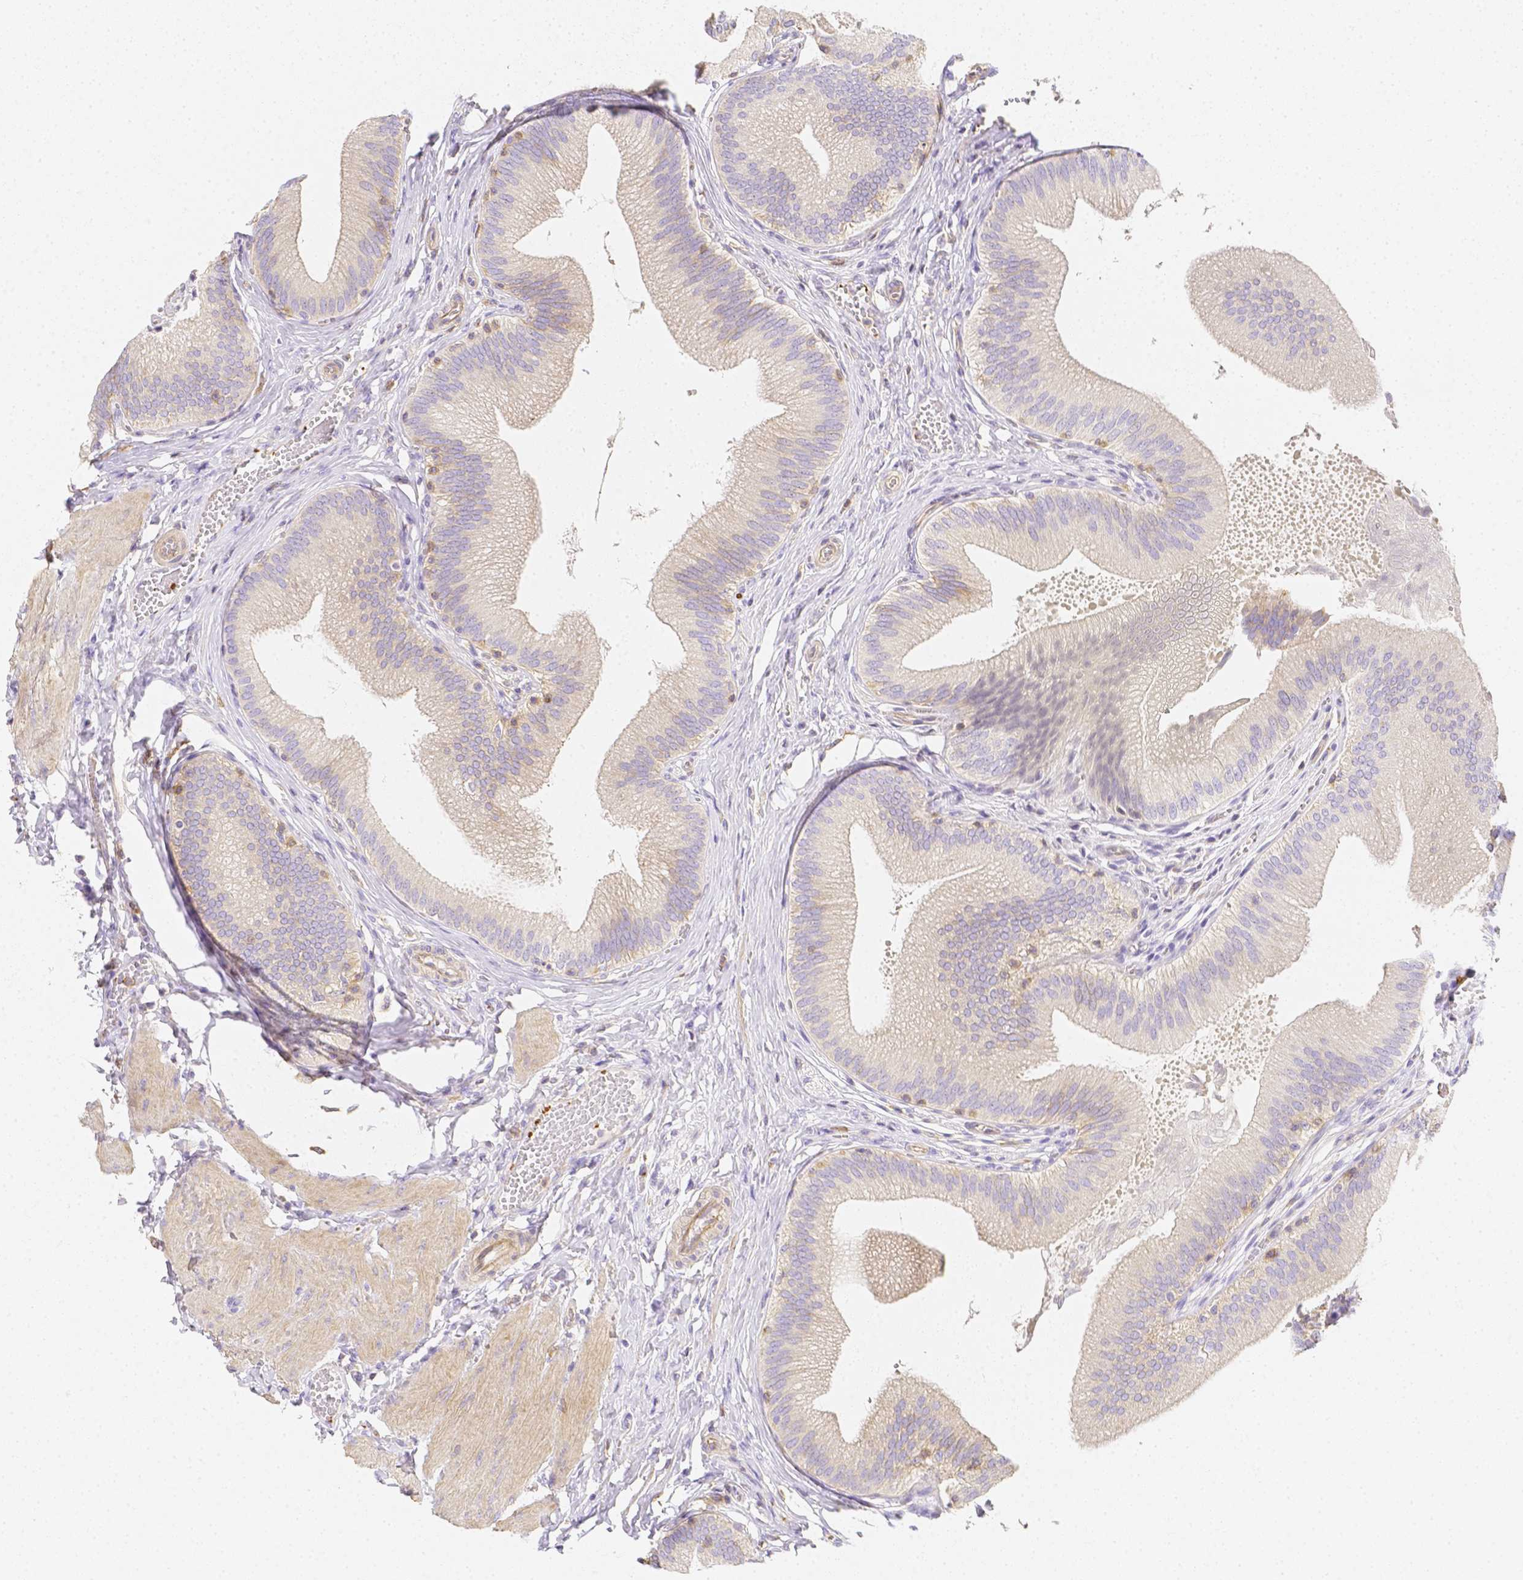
{"staining": {"intensity": "negative", "quantity": "none", "location": "none"}, "tissue": "gallbladder", "cell_type": "Glandular cells", "image_type": "normal", "snomed": [{"axis": "morphology", "description": "Normal tissue, NOS"}, {"axis": "topography", "description": "Gallbladder"}], "caption": "The immunohistochemistry photomicrograph has no significant staining in glandular cells of gallbladder. Nuclei are stained in blue.", "gene": "ASAH2B", "patient": {"sex": "male", "age": 17}}